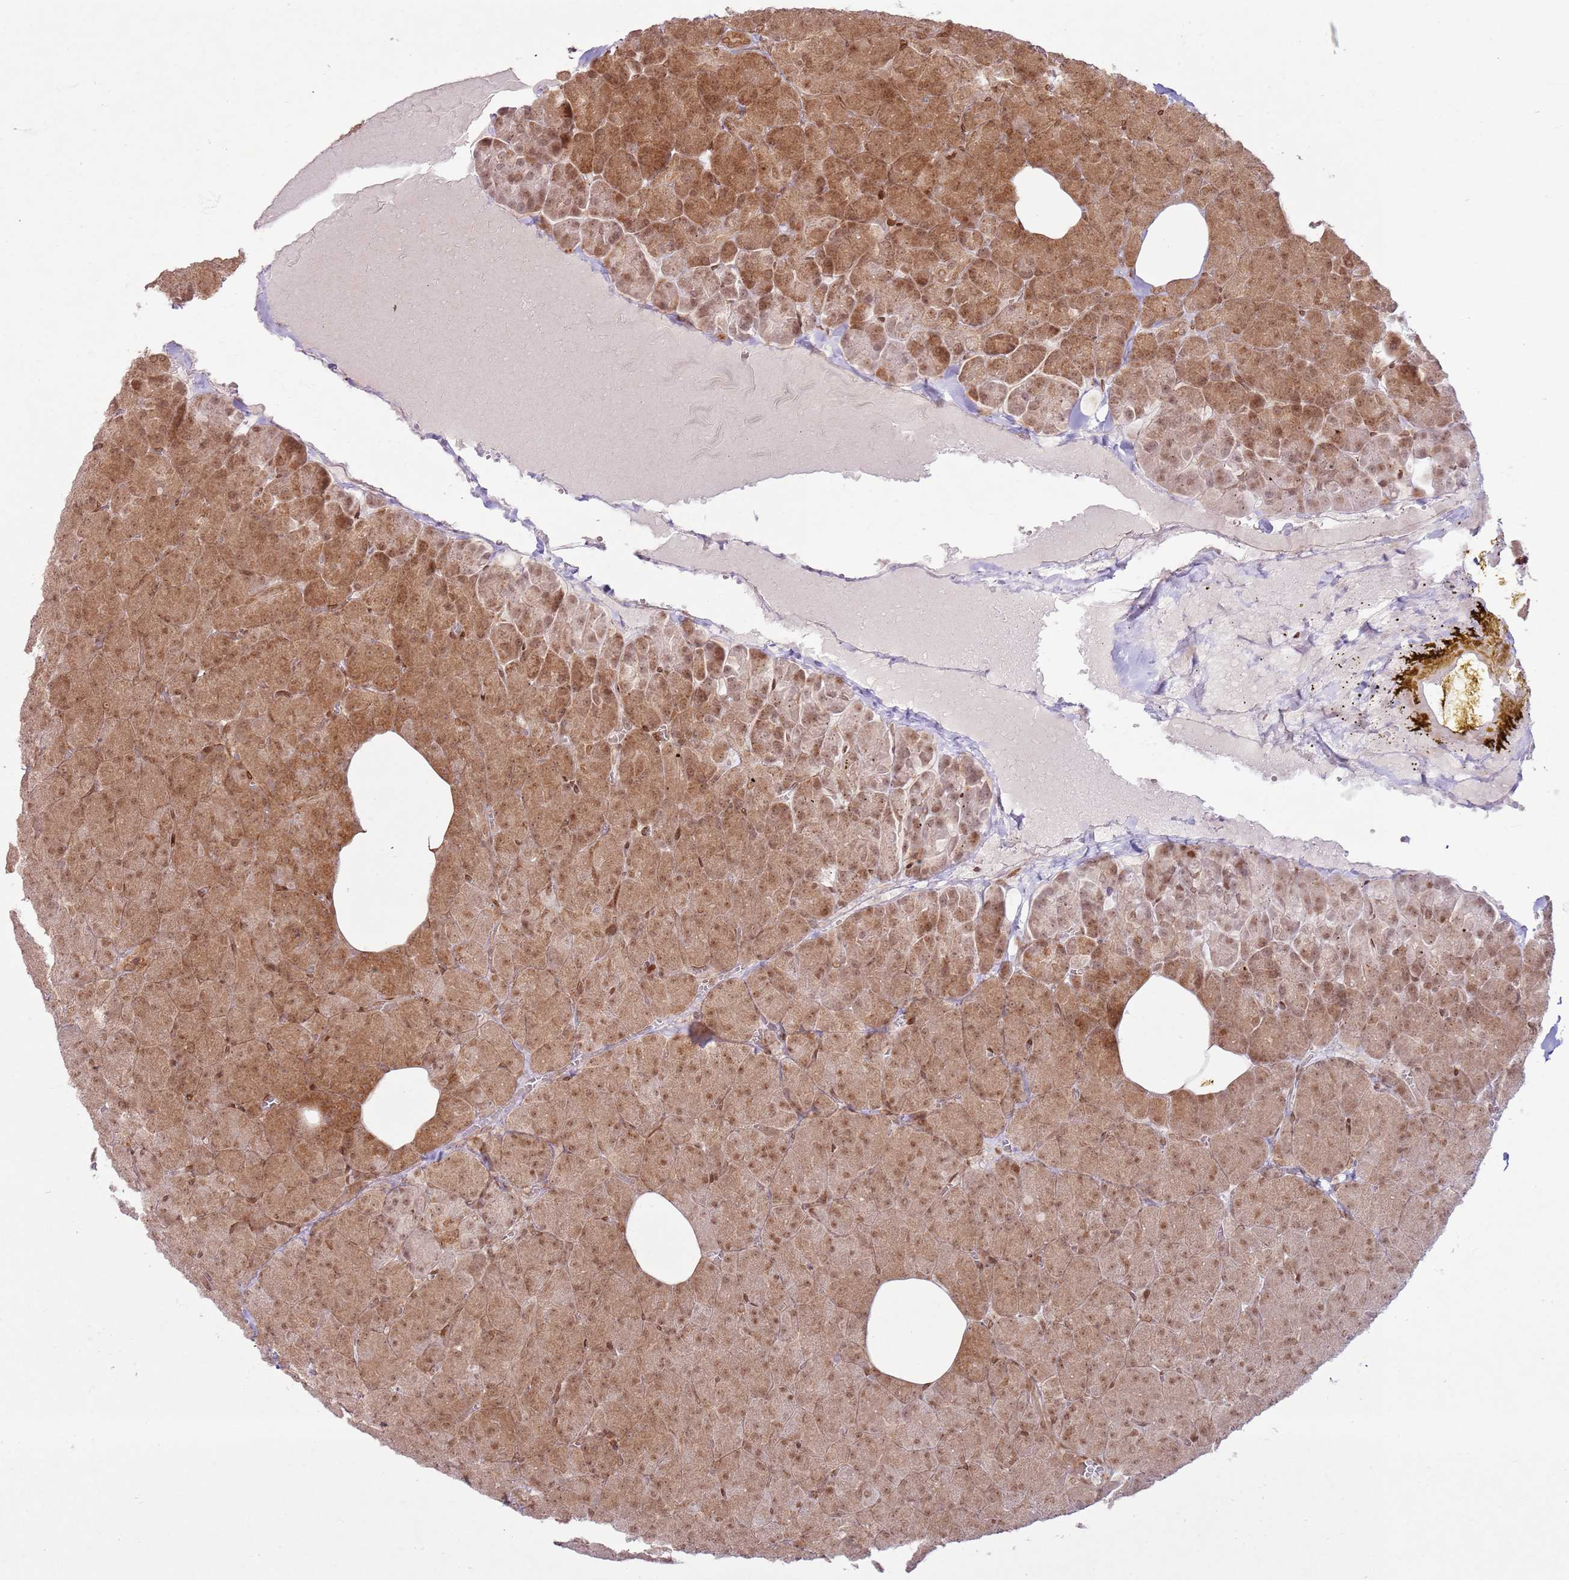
{"staining": {"intensity": "moderate", "quantity": ">75%", "location": "cytoplasmic/membranous,nuclear"}, "tissue": "pancreas", "cell_type": "Exocrine glandular cells", "image_type": "normal", "snomed": [{"axis": "morphology", "description": "Normal tissue, NOS"}, {"axis": "morphology", "description": "Carcinoid, malignant, NOS"}, {"axis": "topography", "description": "Pancreas"}], "caption": "IHC histopathology image of normal human pancreas stained for a protein (brown), which displays medium levels of moderate cytoplasmic/membranous,nuclear staining in about >75% of exocrine glandular cells.", "gene": "KLHL36", "patient": {"sex": "female", "age": 35}}